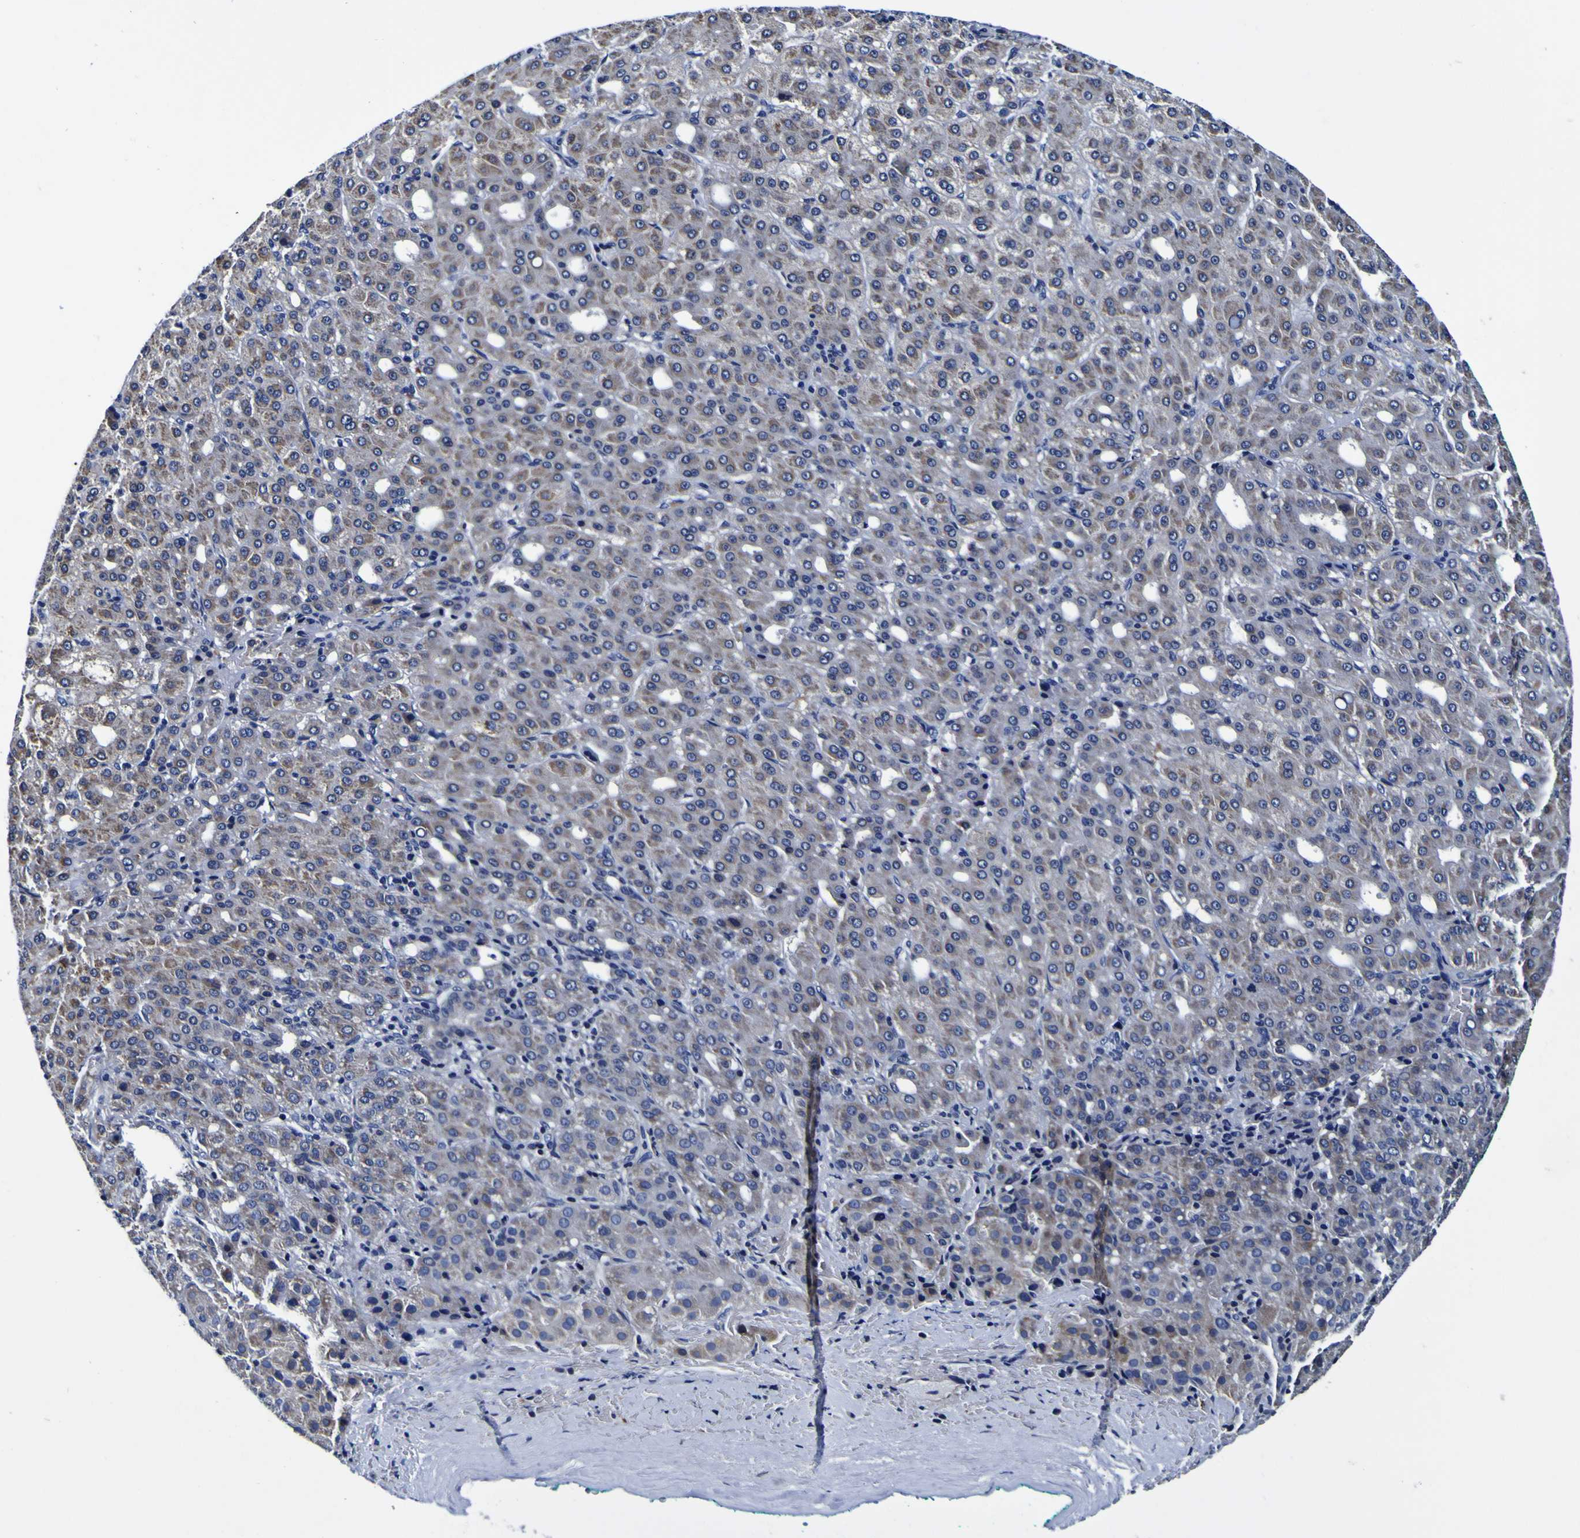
{"staining": {"intensity": "moderate", "quantity": "25%-75%", "location": "cytoplasmic/membranous"}, "tissue": "liver cancer", "cell_type": "Tumor cells", "image_type": "cancer", "snomed": [{"axis": "morphology", "description": "Carcinoma, Hepatocellular, NOS"}, {"axis": "topography", "description": "Liver"}], "caption": "Protein expression analysis of liver cancer exhibits moderate cytoplasmic/membranous staining in about 25%-75% of tumor cells. Nuclei are stained in blue.", "gene": "PDLIM4", "patient": {"sex": "male", "age": 65}}